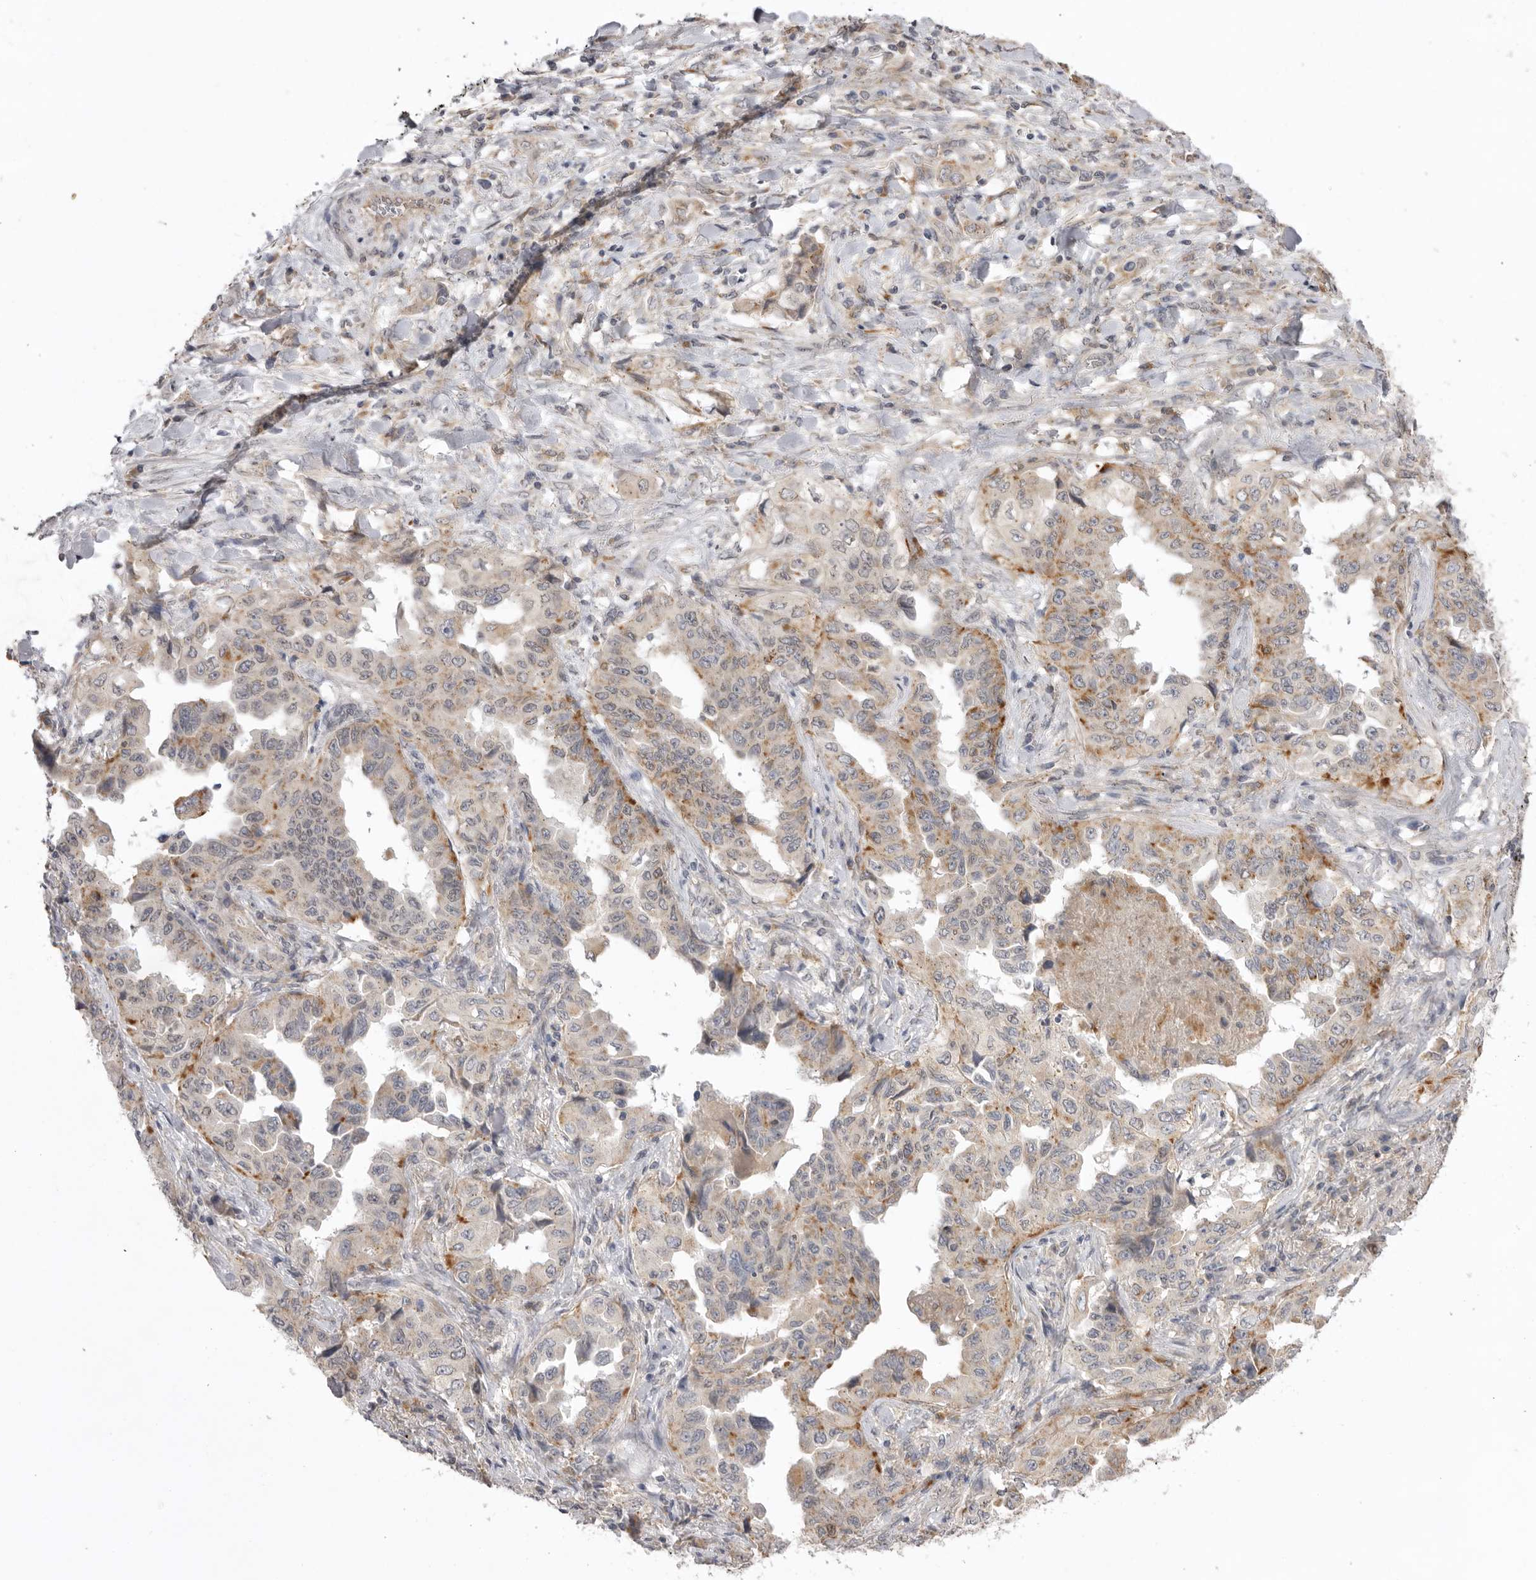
{"staining": {"intensity": "moderate", "quantity": "<25%", "location": "cytoplasmic/membranous"}, "tissue": "lung cancer", "cell_type": "Tumor cells", "image_type": "cancer", "snomed": [{"axis": "morphology", "description": "Adenocarcinoma, NOS"}, {"axis": "topography", "description": "Lung"}], "caption": "Immunohistochemistry (IHC) of lung cancer reveals low levels of moderate cytoplasmic/membranous positivity in approximately <25% of tumor cells.", "gene": "TLR3", "patient": {"sex": "female", "age": 51}}